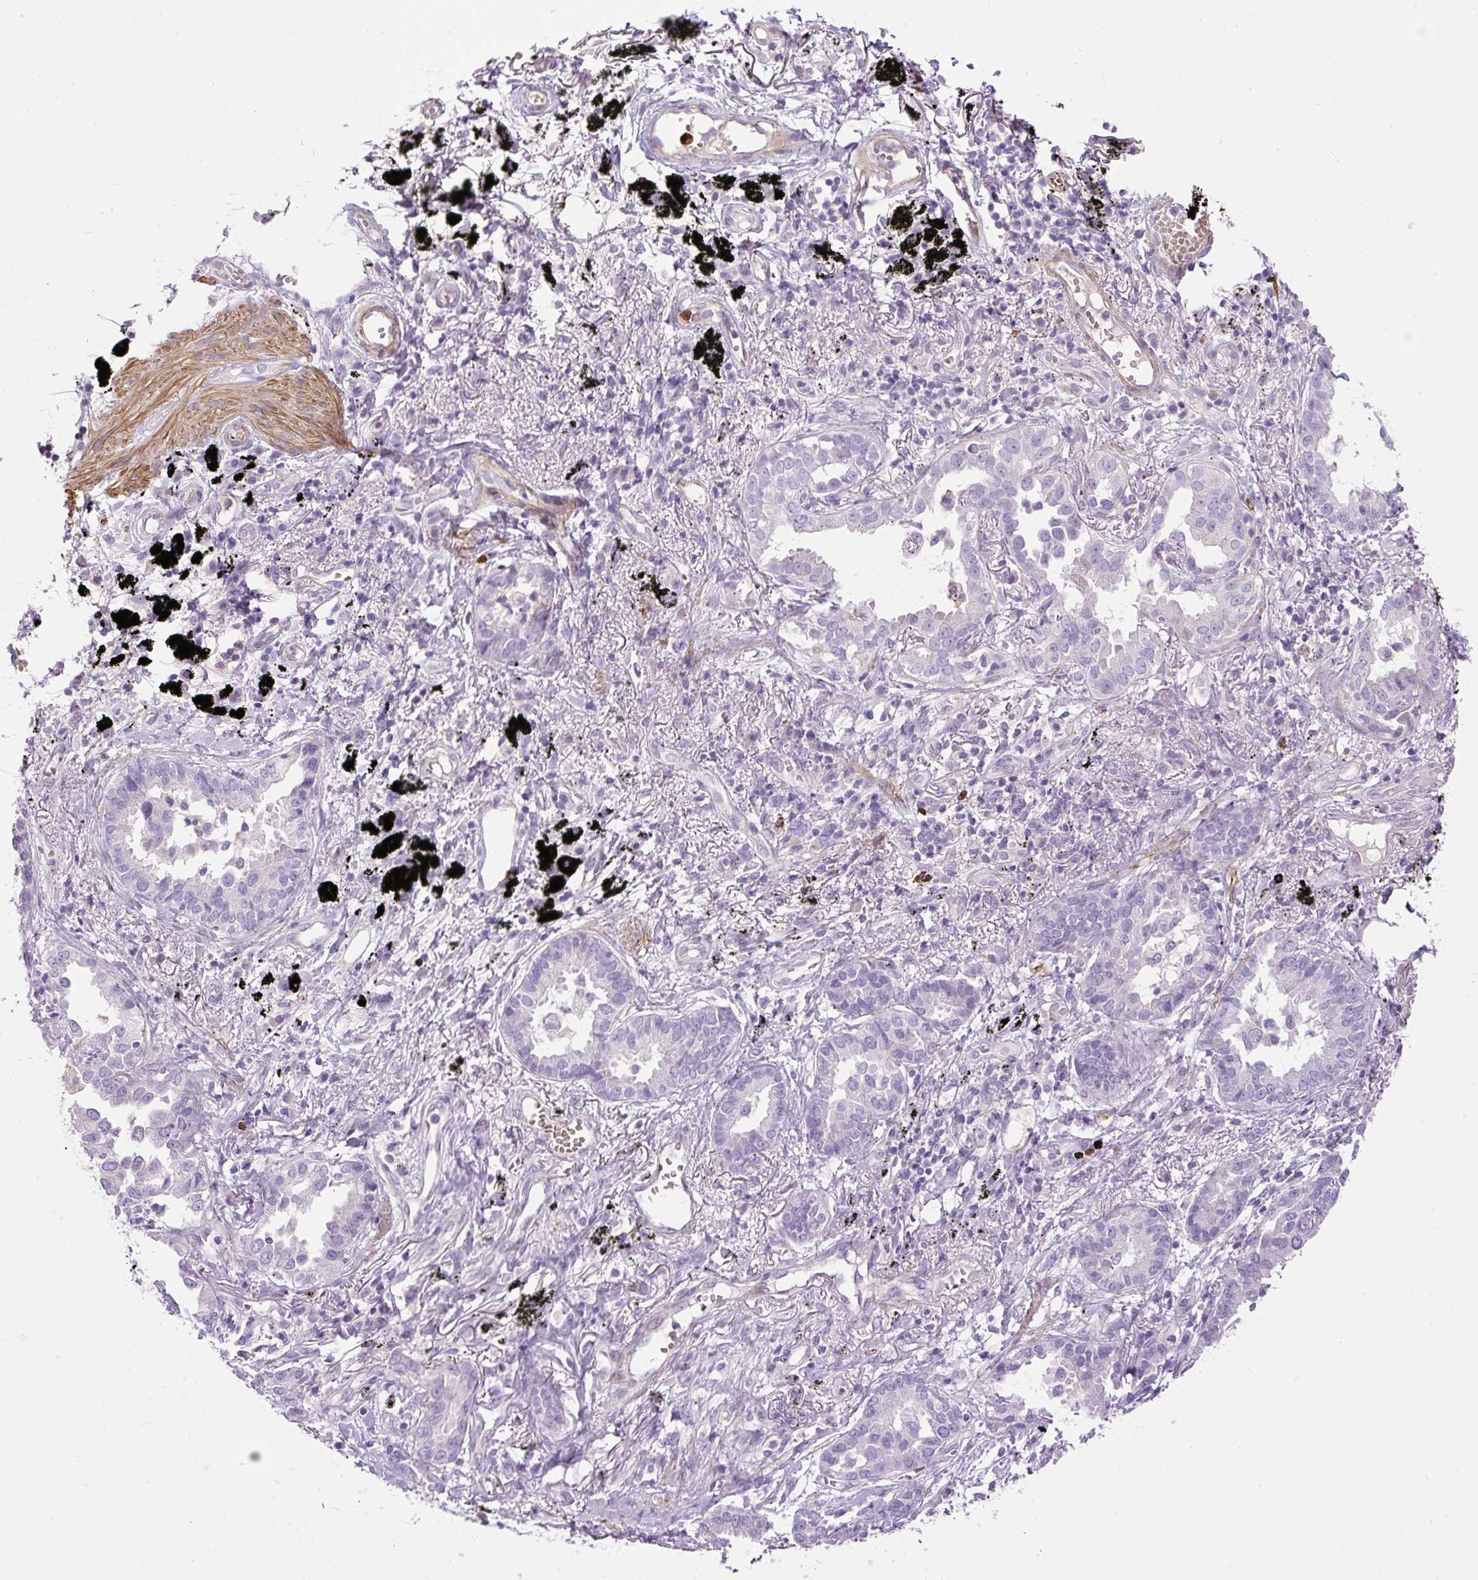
{"staining": {"intensity": "negative", "quantity": "none", "location": "none"}, "tissue": "lung cancer", "cell_type": "Tumor cells", "image_type": "cancer", "snomed": [{"axis": "morphology", "description": "Adenocarcinoma, NOS"}, {"axis": "topography", "description": "Lung"}], "caption": "The immunohistochemistry photomicrograph has no significant expression in tumor cells of lung cancer (adenocarcinoma) tissue.", "gene": "VWA7", "patient": {"sex": "male", "age": 67}}